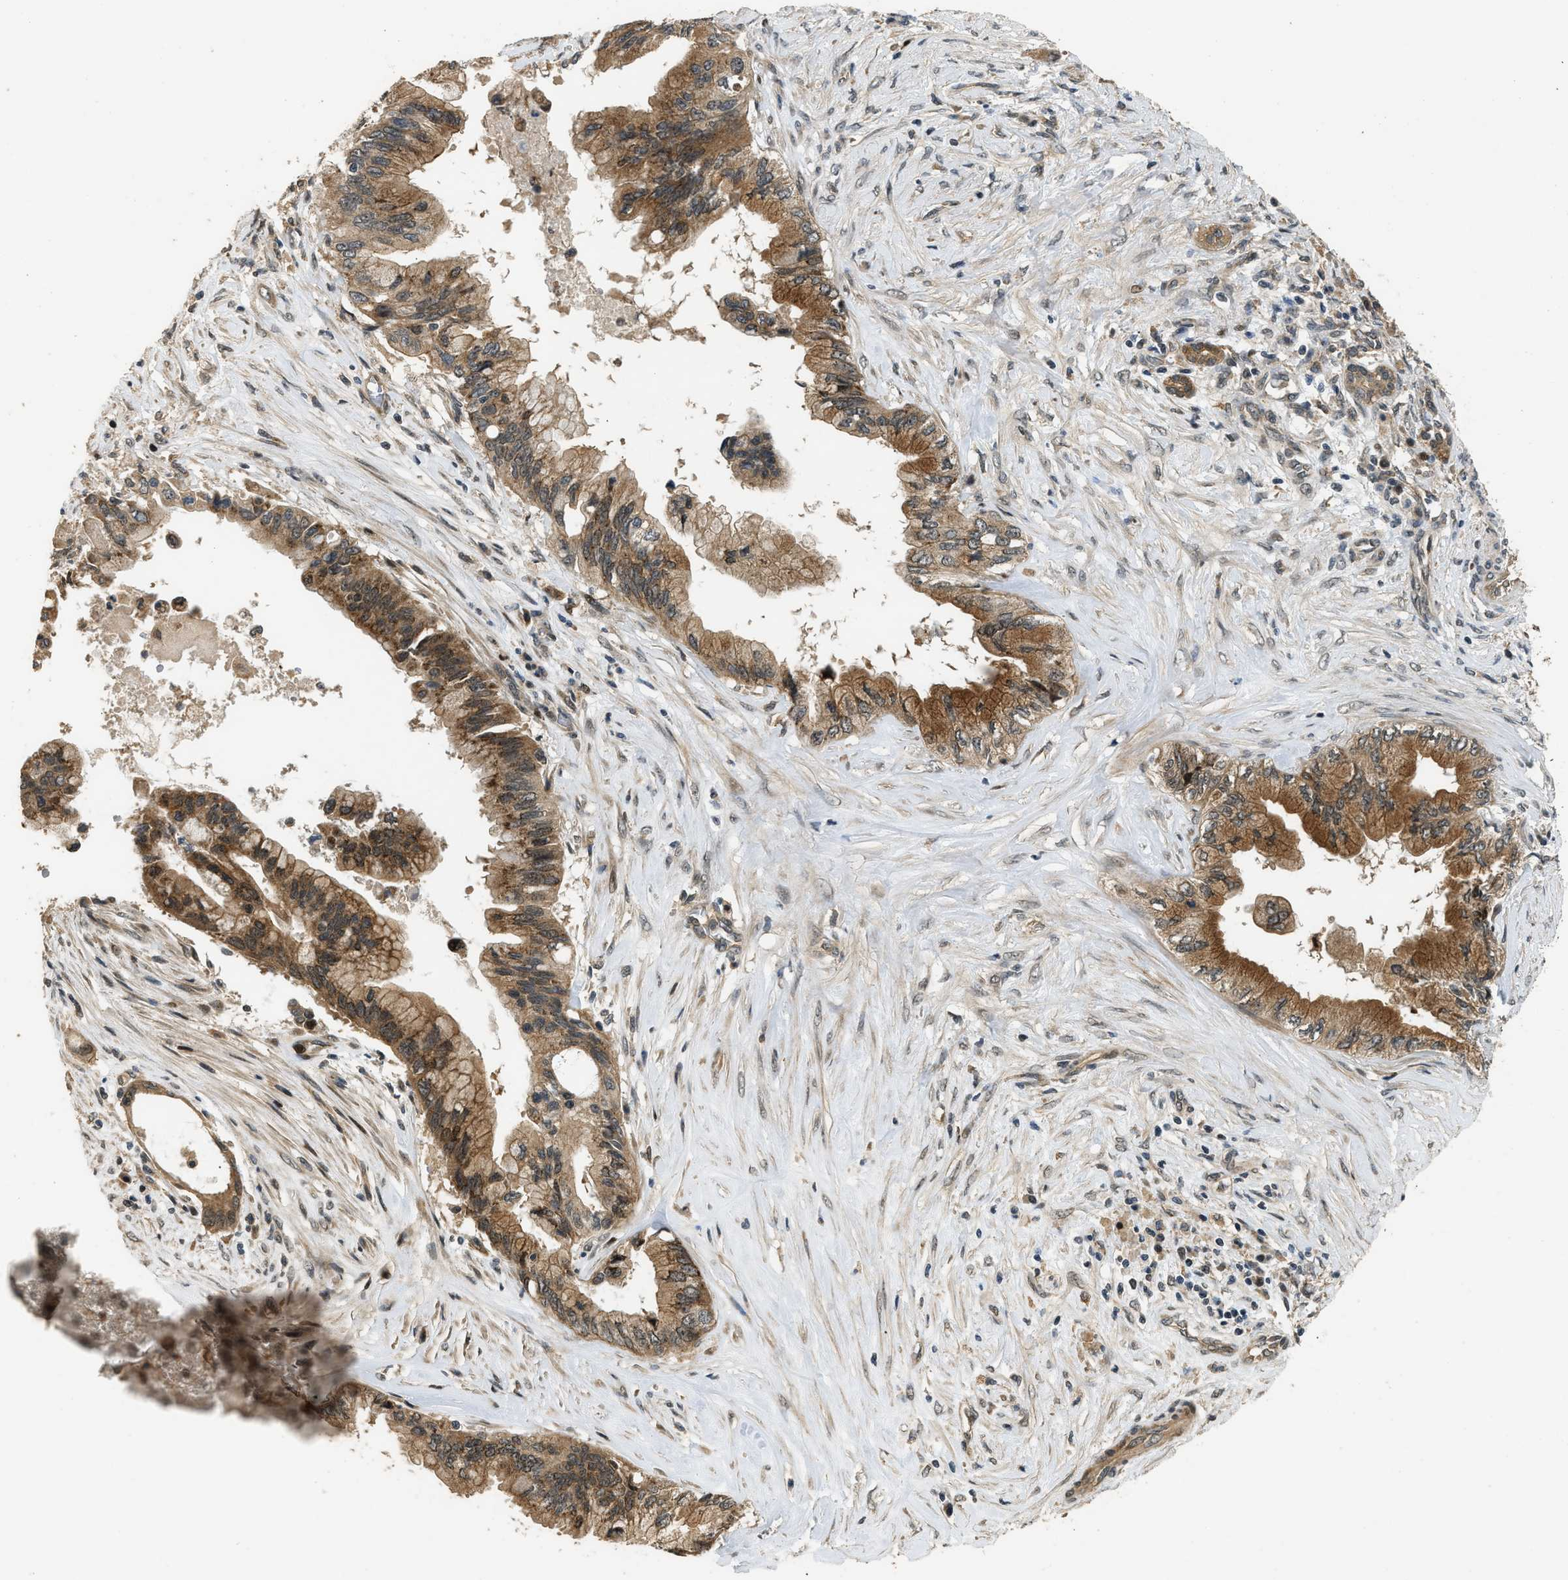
{"staining": {"intensity": "moderate", "quantity": ">75%", "location": "cytoplasmic/membranous"}, "tissue": "pancreatic cancer", "cell_type": "Tumor cells", "image_type": "cancer", "snomed": [{"axis": "morphology", "description": "Adenocarcinoma, NOS"}, {"axis": "topography", "description": "Pancreas"}], "caption": "Brown immunohistochemical staining in pancreatic adenocarcinoma displays moderate cytoplasmic/membranous staining in approximately >75% of tumor cells.", "gene": "GET1", "patient": {"sex": "female", "age": 73}}